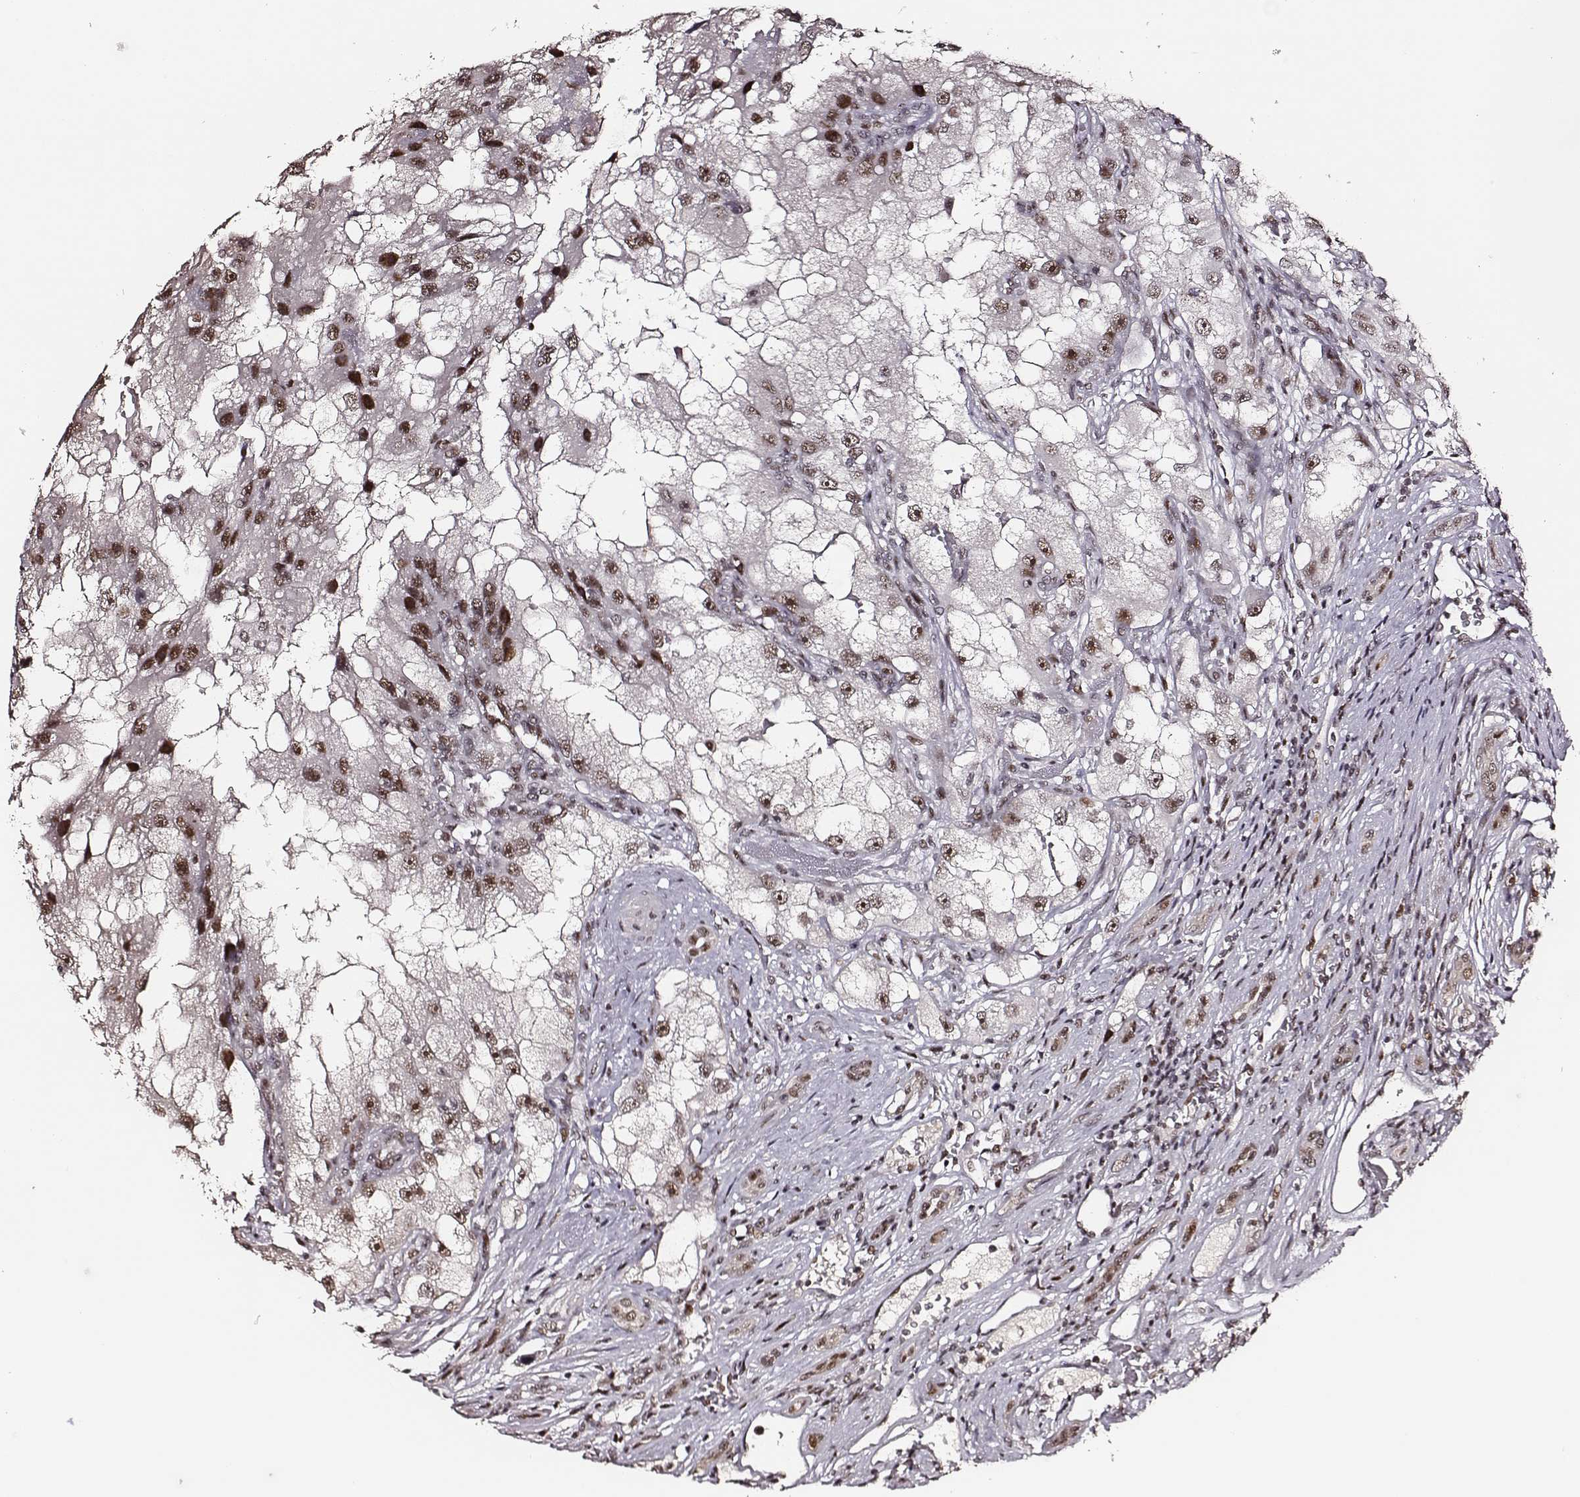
{"staining": {"intensity": "moderate", "quantity": ">75%", "location": "nuclear"}, "tissue": "renal cancer", "cell_type": "Tumor cells", "image_type": "cancer", "snomed": [{"axis": "morphology", "description": "Adenocarcinoma, NOS"}, {"axis": "topography", "description": "Kidney"}], "caption": "A histopathology image showing moderate nuclear staining in approximately >75% of tumor cells in renal cancer, as visualized by brown immunohistochemical staining.", "gene": "PPARA", "patient": {"sex": "male", "age": 63}}